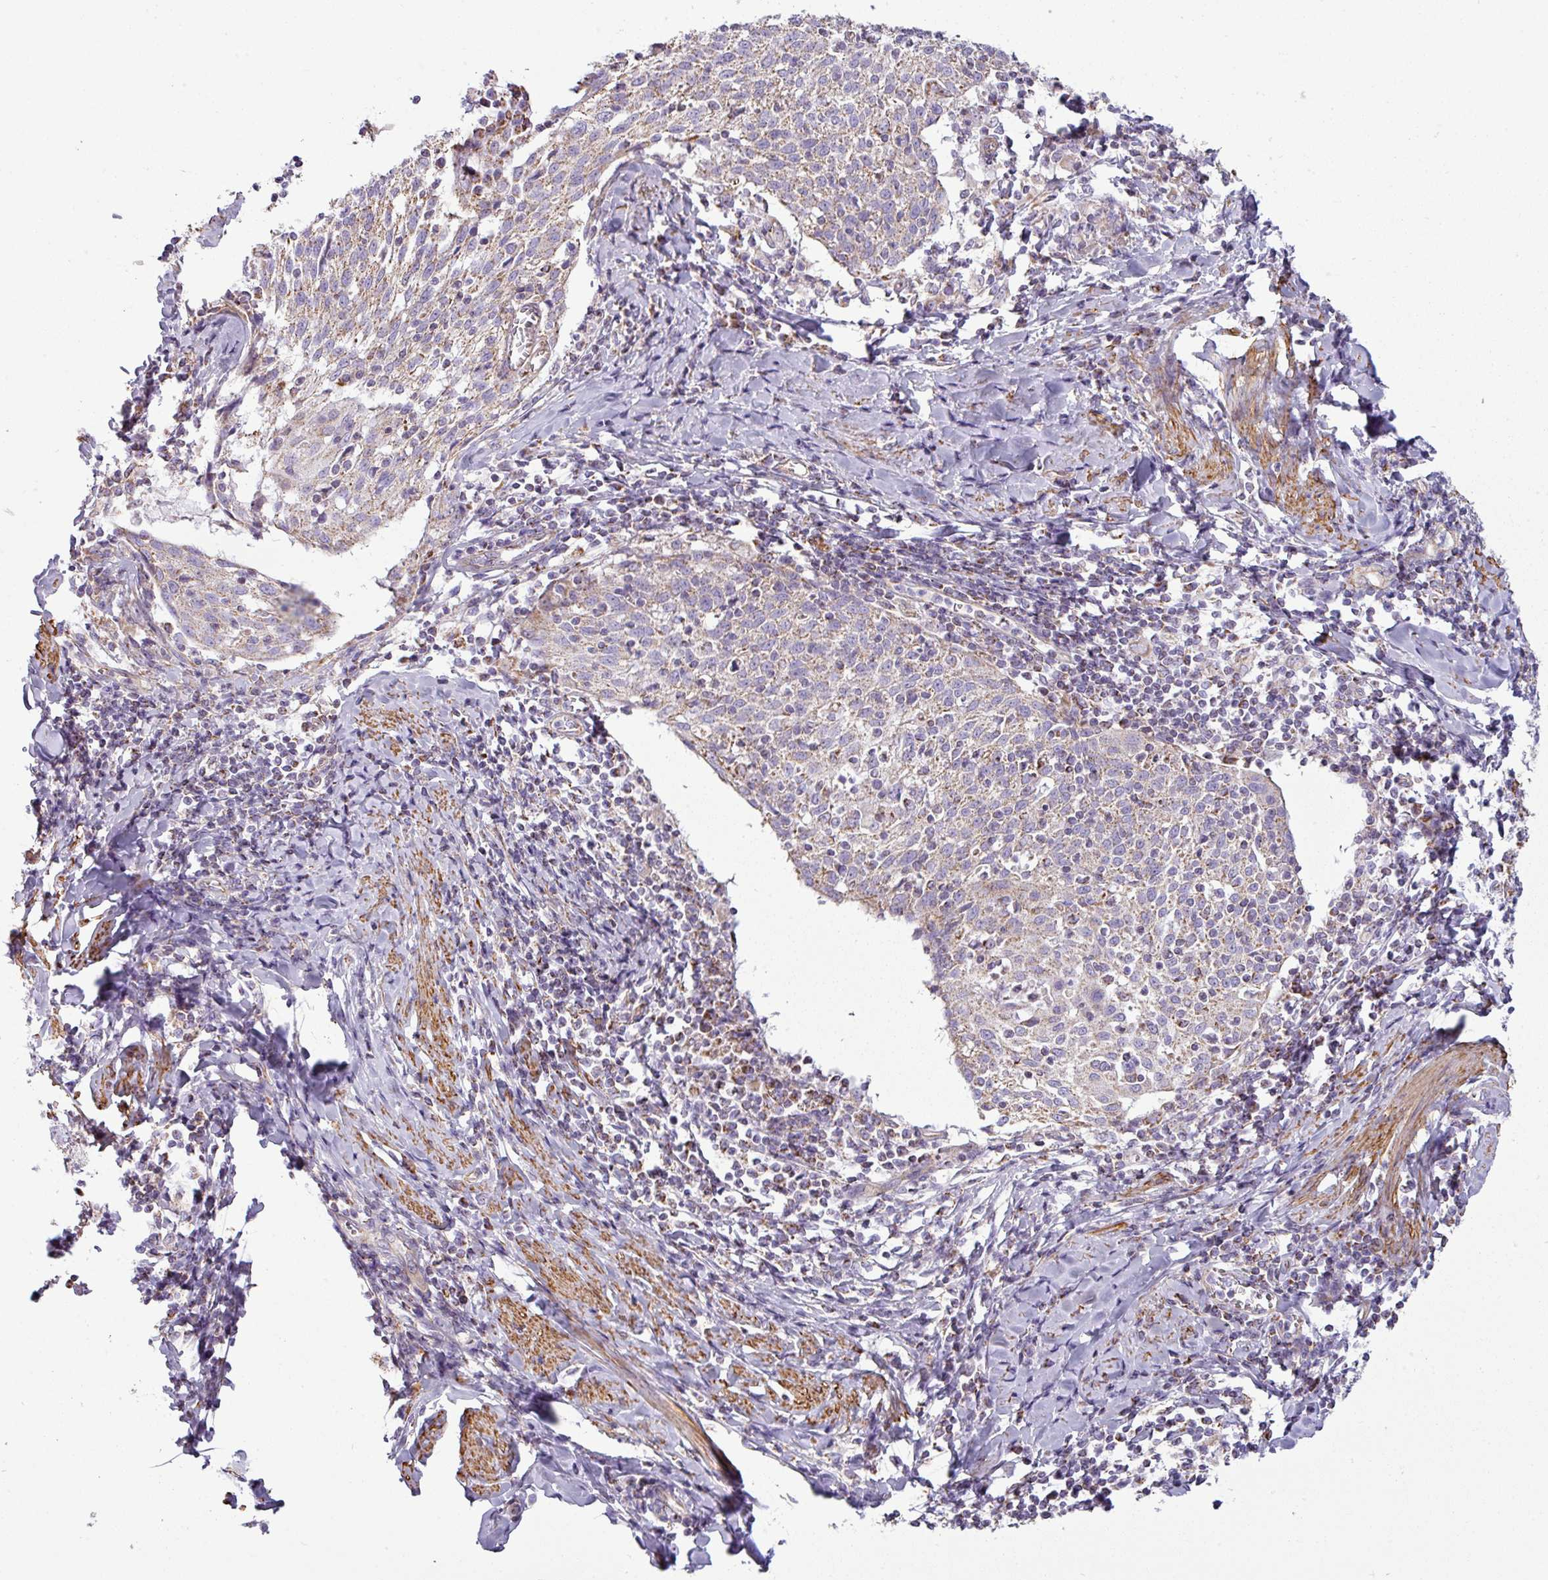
{"staining": {"intensity": "weak", "quantity": "25%-75%", "location": "cytoplasmic/membranous"}, "tissue": "cervical cancer", "cell_type": "Tumor cells", "image_type": "cancer", "snomed": [{"axis": "morphology", "description": "Squamous cell carcinoma, NOS"}, {"axis": "topography", "description": "Cervix"}], "caption": "IHC of squamous cell carcinoma (cervical) displays low levels of weak cytoplasmic/membranous expression in approximately 25%-75% of tumor cells.", "gene": "BTN2A2", "patient": {"sex": "female", "age": 52}}